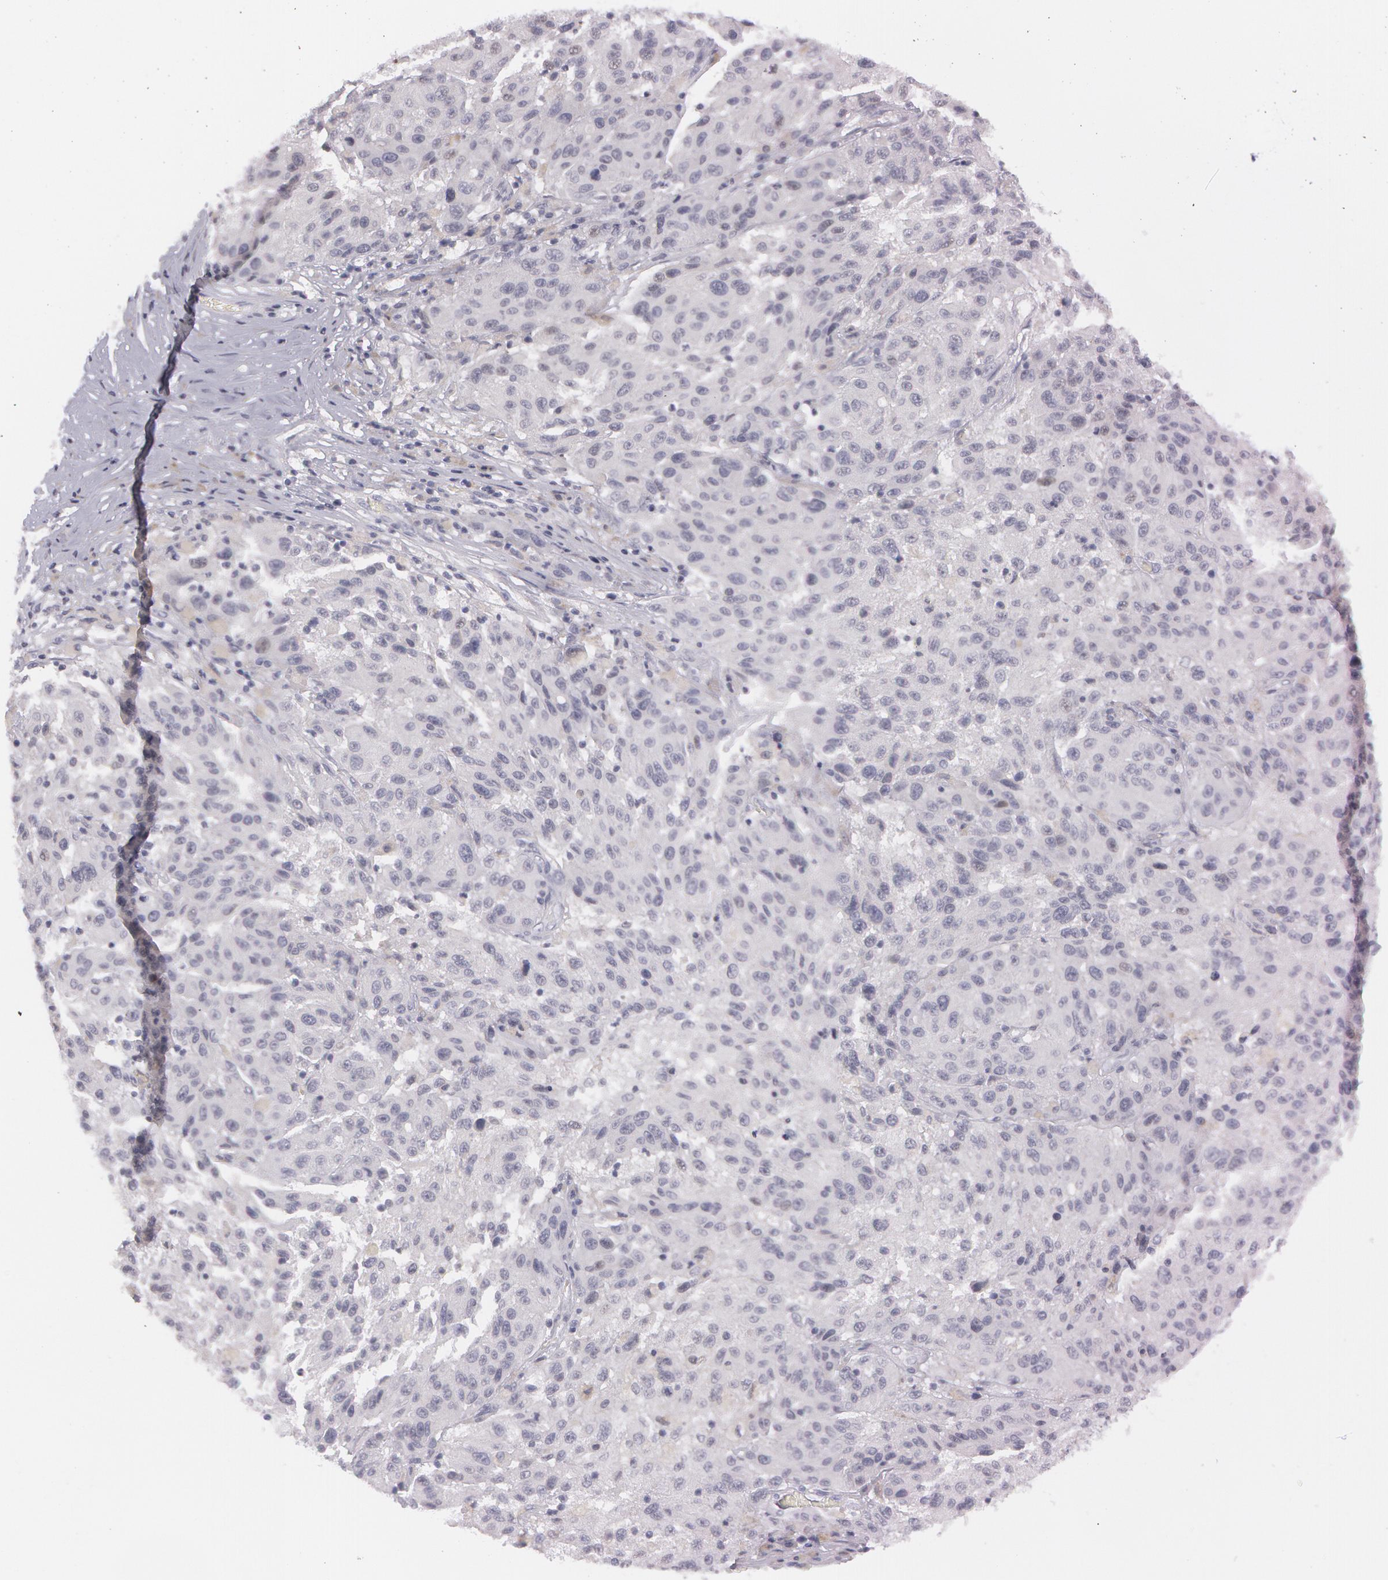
{"staining": {"intensity": "negative", "quantity": "none", "location": "none"}, "tissue": "melanoma", "cell_type": "Tumor cells", "image_type": "cancer", "snomed": [{"axis": "morphology", "description": "Malignant melanoma, NOS"}, {"axis": "topography", "description": "Skin"}], "caption": "An immunohistochemistry (IHC) photomicrograph of melanoma is shown. There is no staining in tumor cells of melanoma.", "gene": "IL1RN", "patient": {"sex": "female", "age": 77}}